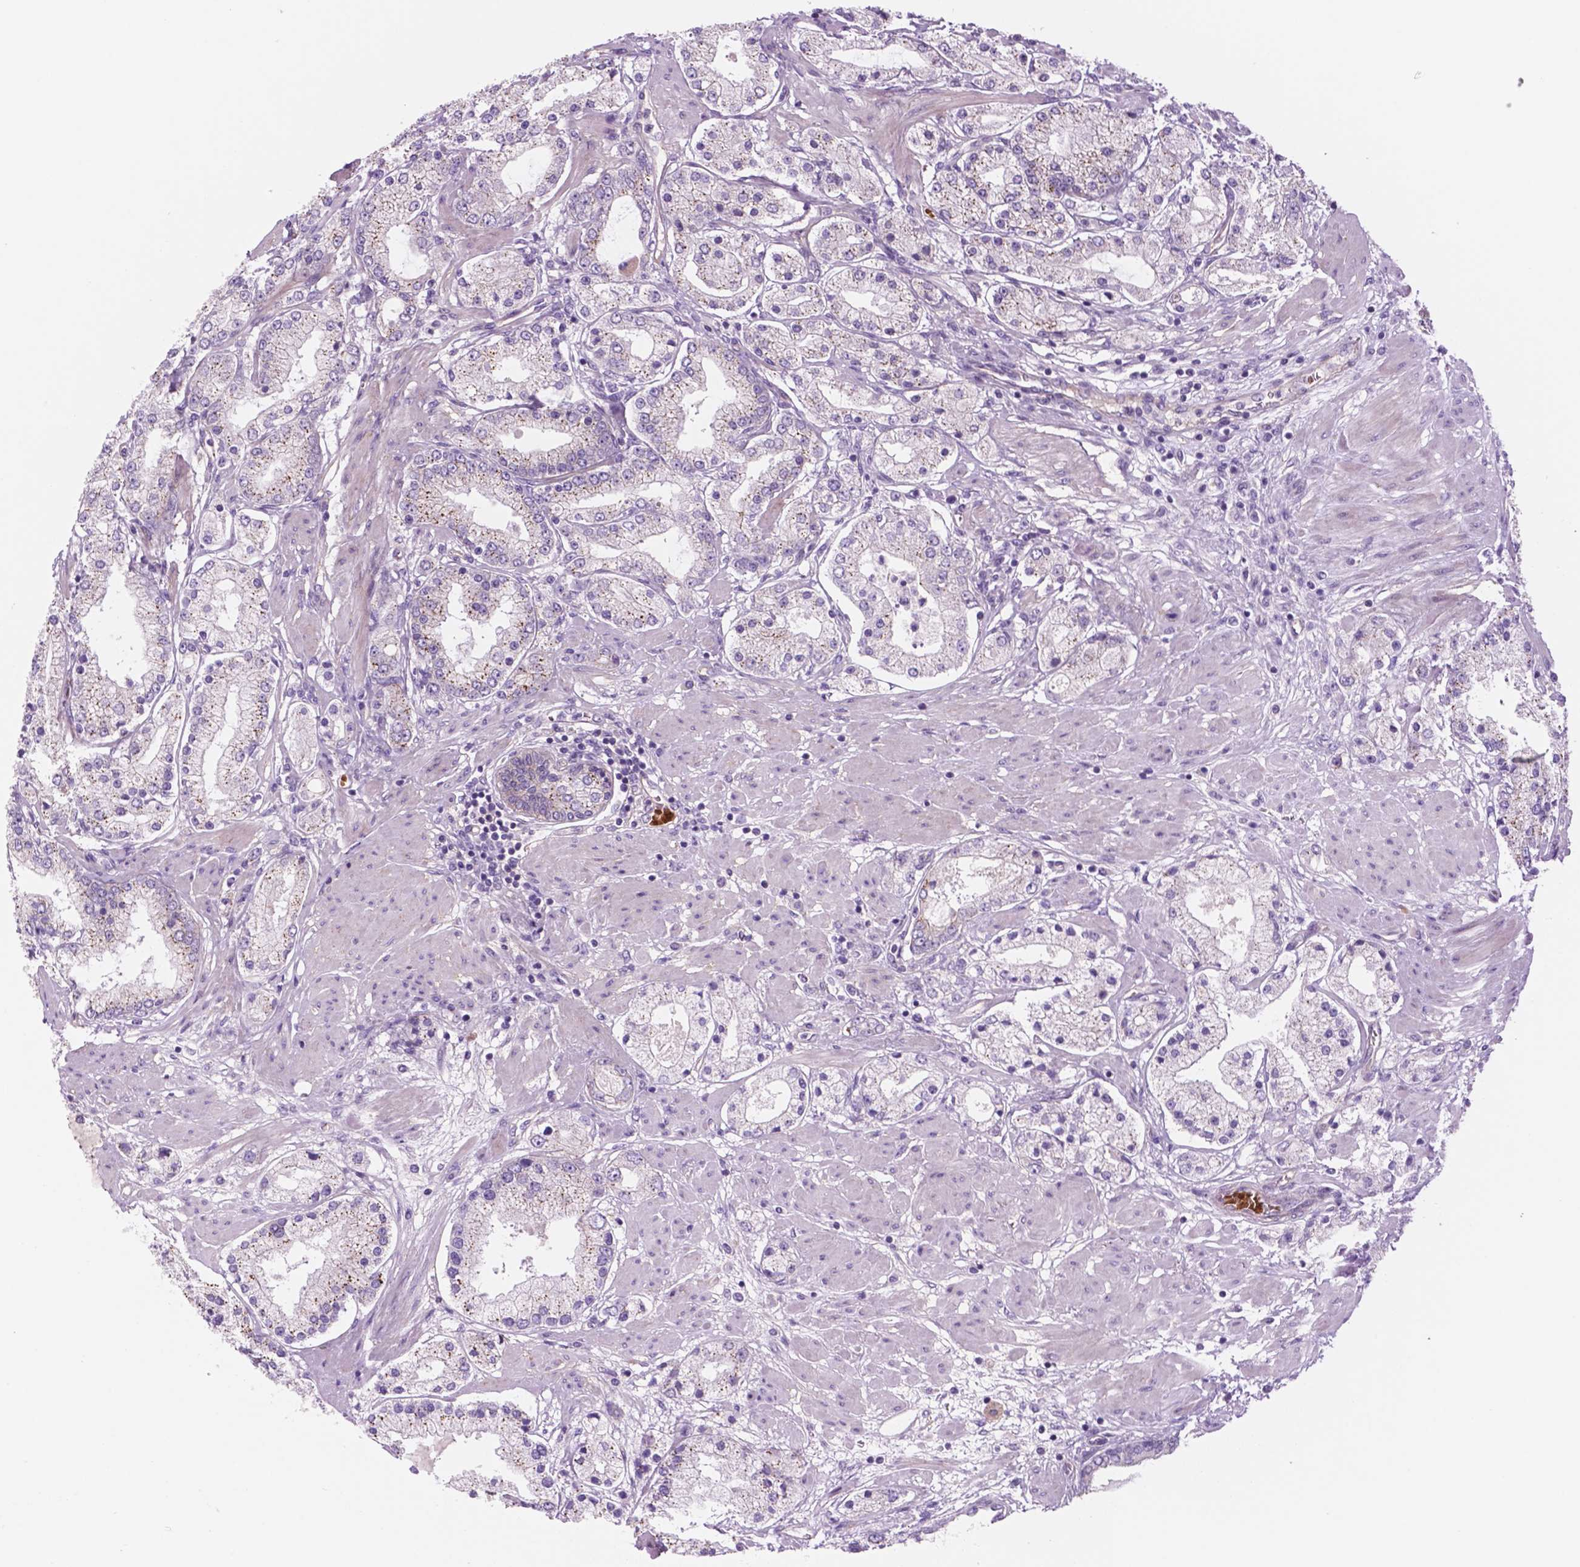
{"staining": {"intensity": "weak", "quantity": "<25%", "location": "cytoplasmic/membranous"}, "tissue": "prostate cancer", "cell_type": "Tumor cells", "image_type": "cancer", "snomed": [{"axis": "morphology", "description": "Adenocarcinoma, High grade"}, {"axis": "topography", "description": "Prostate"}], "caption": "The micrograph demonstrates no staining of tumor cells in prostate adenocarcinoma (high-grade).", "gene": "RND3", "patient": {"sex": "male", "age": 67}}